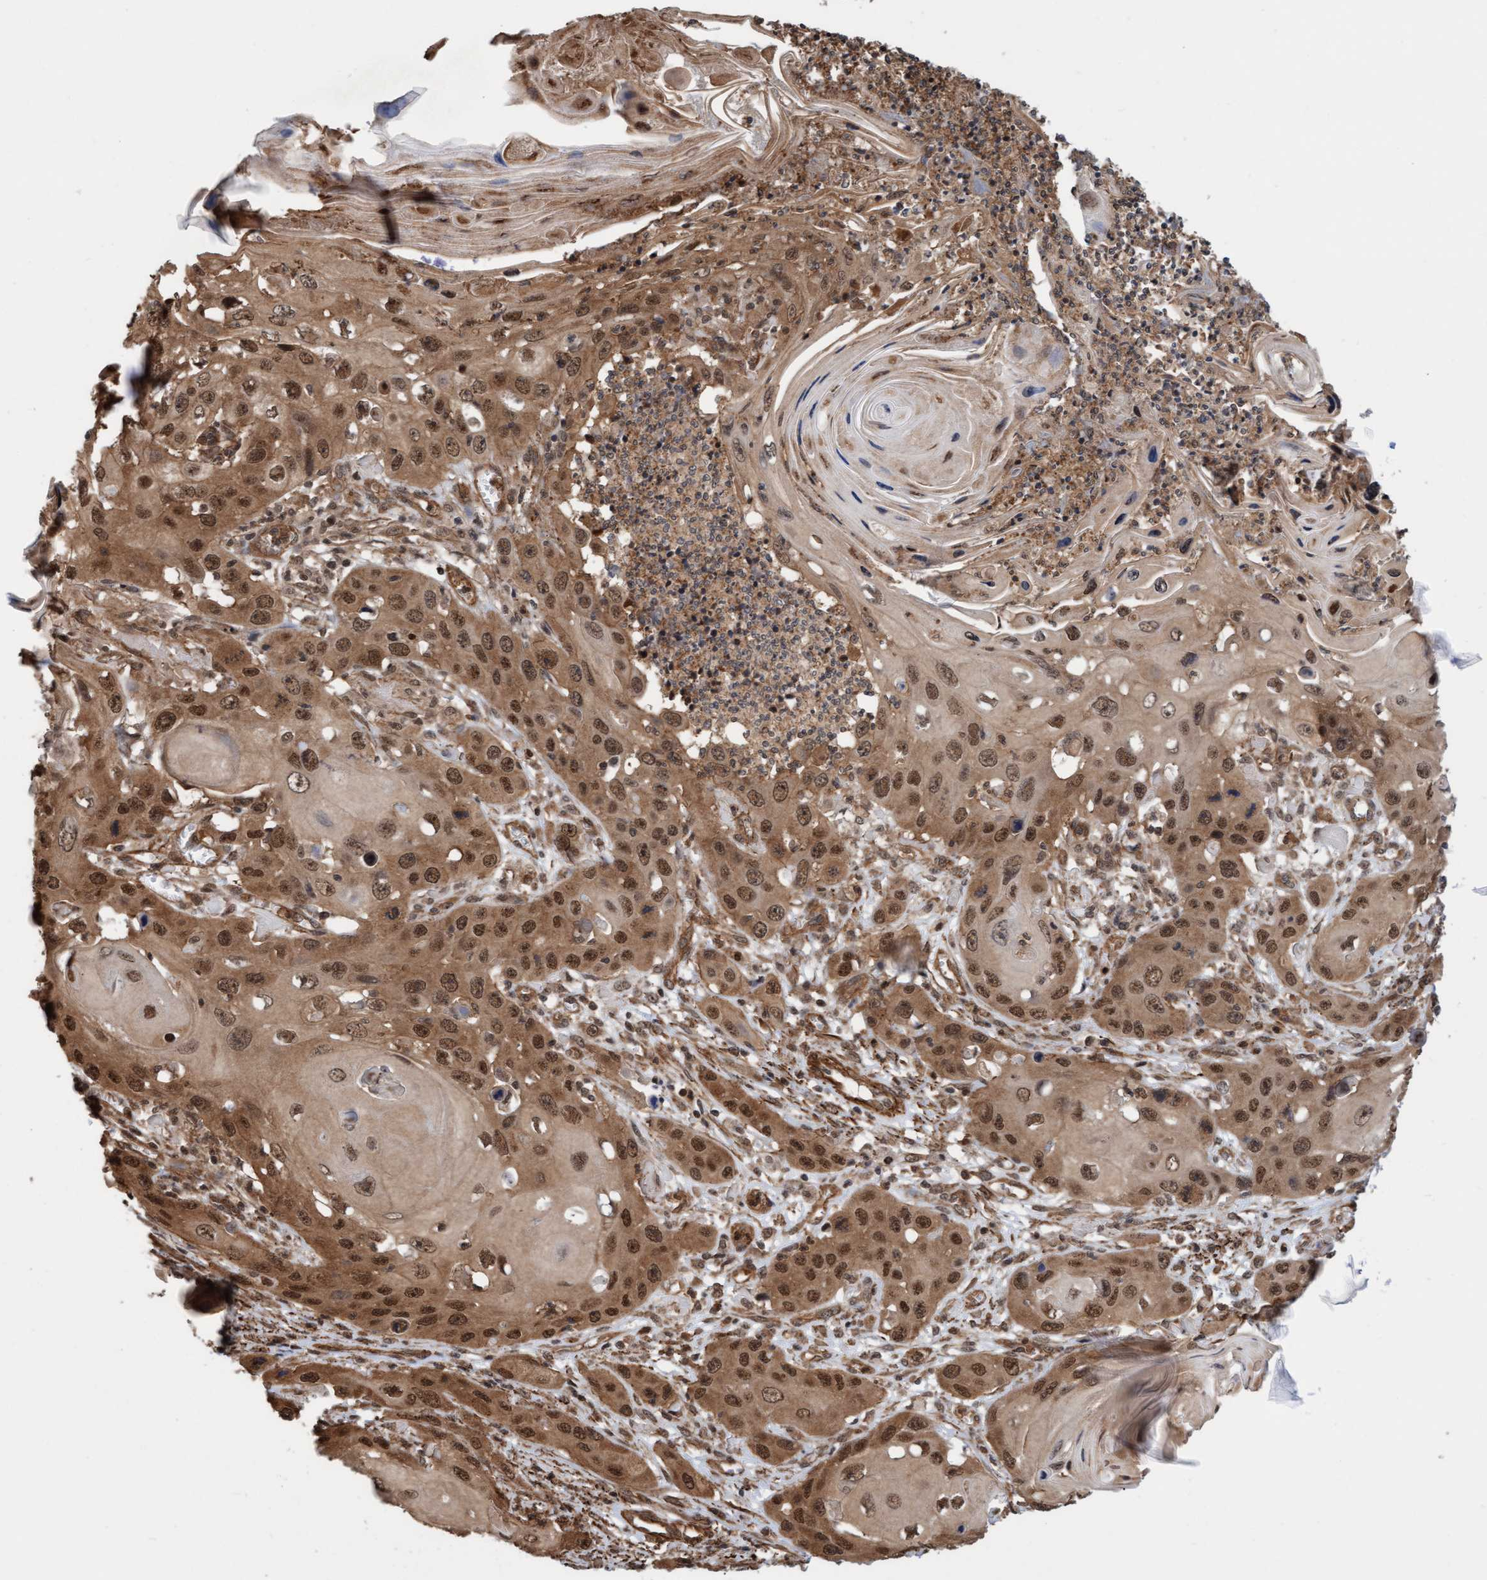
{"staining": {"intensity": "strong", "quantity": ">75%", "location": "cytoplasmic/membranous,nuclear"}, "tissue": "skin cancer", "cell_type": "Tumor cells", "image_type": "cancer", "snomed": [{"axis": "morphology", "description": "Squamous cell carcinoma, NOS"}, {"axis": "topography", "description": "Skin"}], "caption": "Immunohistochemical staining of human skin cancer (squamous cell carcinoma) reveals high levels of strong cytoplasmic/membranous and nuclear staining in about >75% of tumor cells. The staining is performed using DAB brown chromogen to label protein expression. The nuclei are counter-stained blue using hematoxylin.", "gene": "STXBP4", "patient": {"sex": "male", "age": 55}}